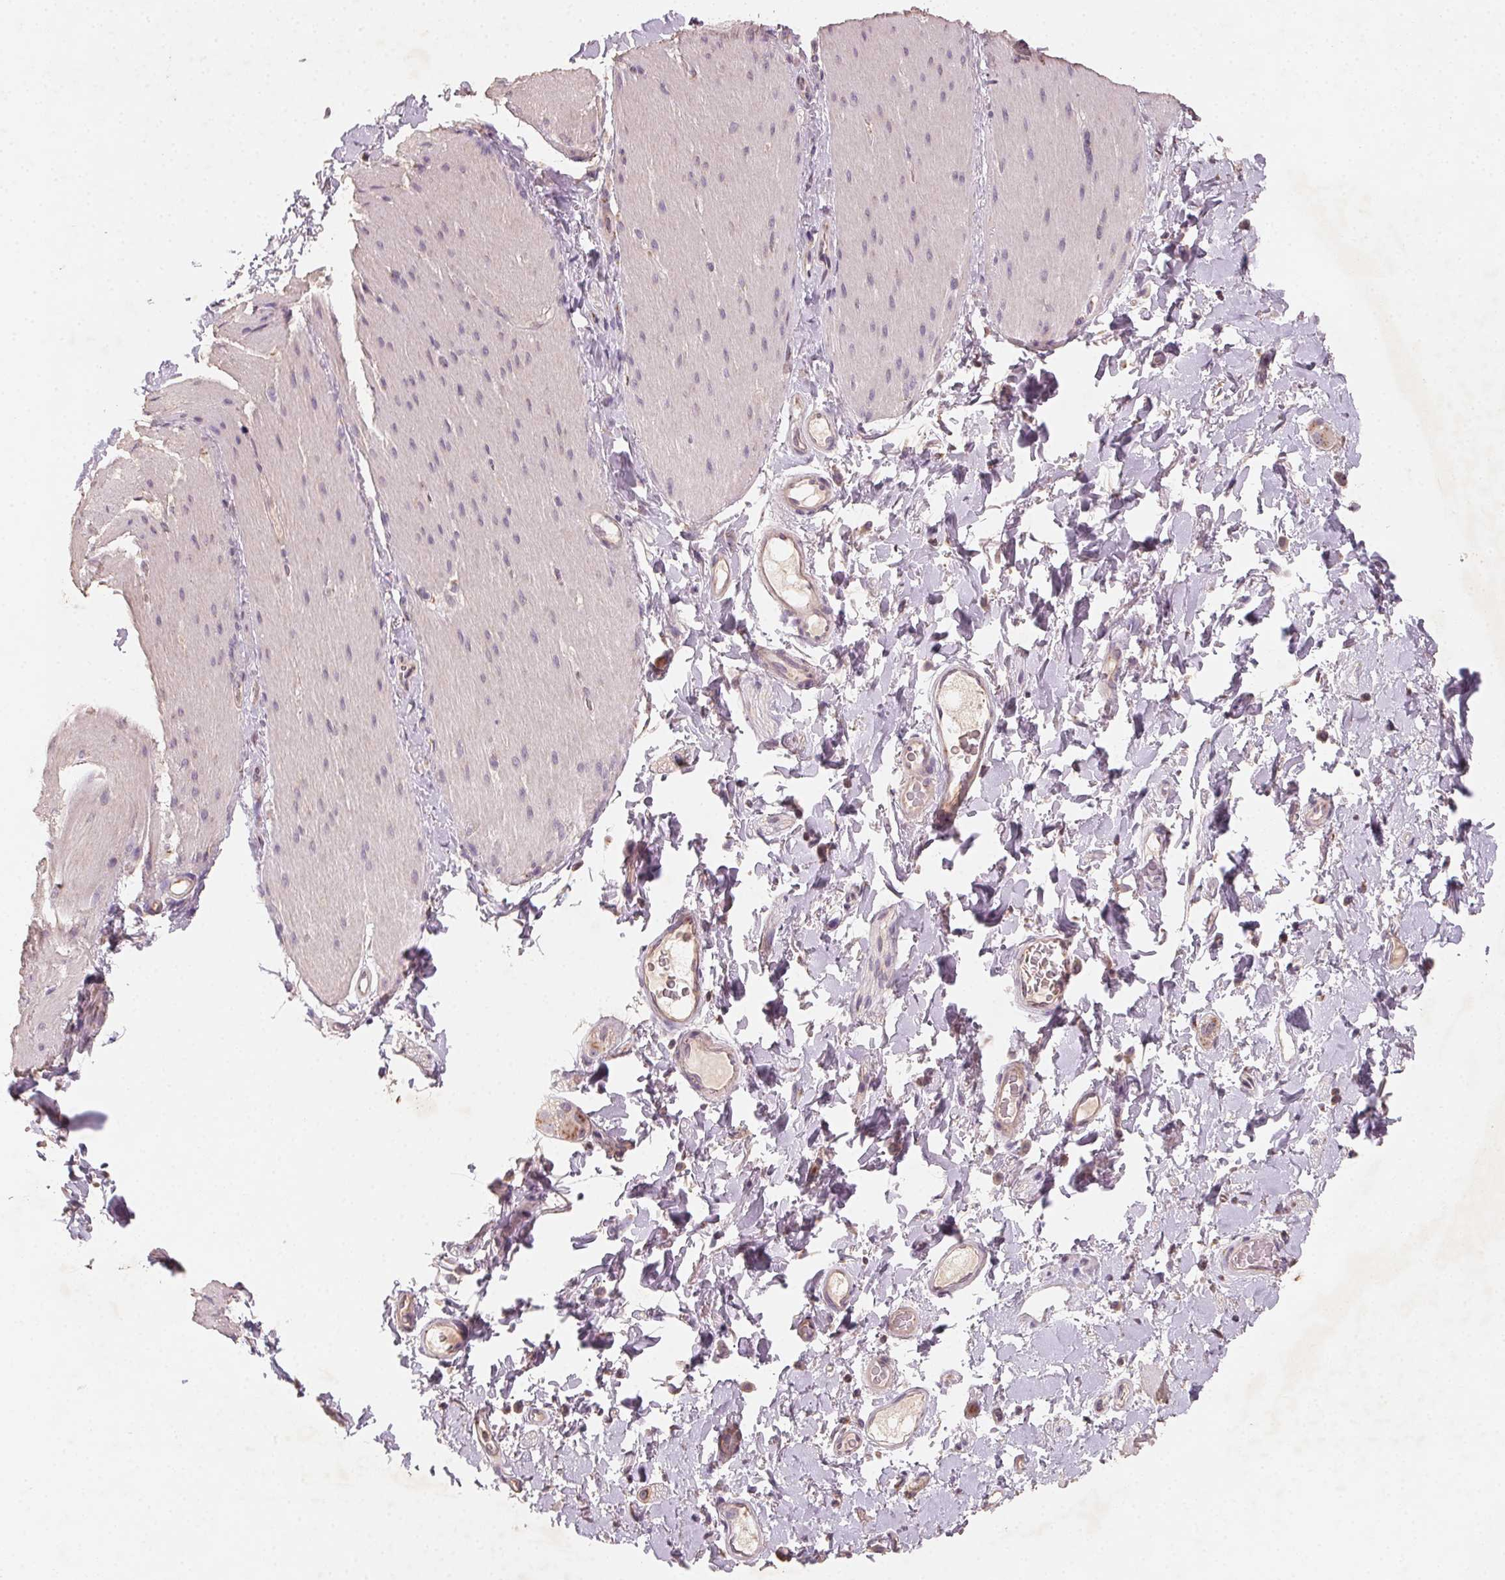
{"staining": {"intensity": "weak", "quantity": "<25%", "location": "cytoplasmic/membranous"}, "tissue": "smooth muscle", "cell_type": "Smooth muscle cells", "image_type": "normal", "snomed": [{"axis": "morphology", "description": "Normal tissue, NOS"}, {"axis": "topography", "description": "Smooth muscle"}, {"axis": "topography", "description": "Colon"}], "caption": "DAB (3,3'-diaminobenzidine) immunohistochemical staining of normal human smooth muscle exhibits no significant staining in smooth muscle cells.", "gene": "AP1S1", "patient": {"sex": "male", "age": 73}}